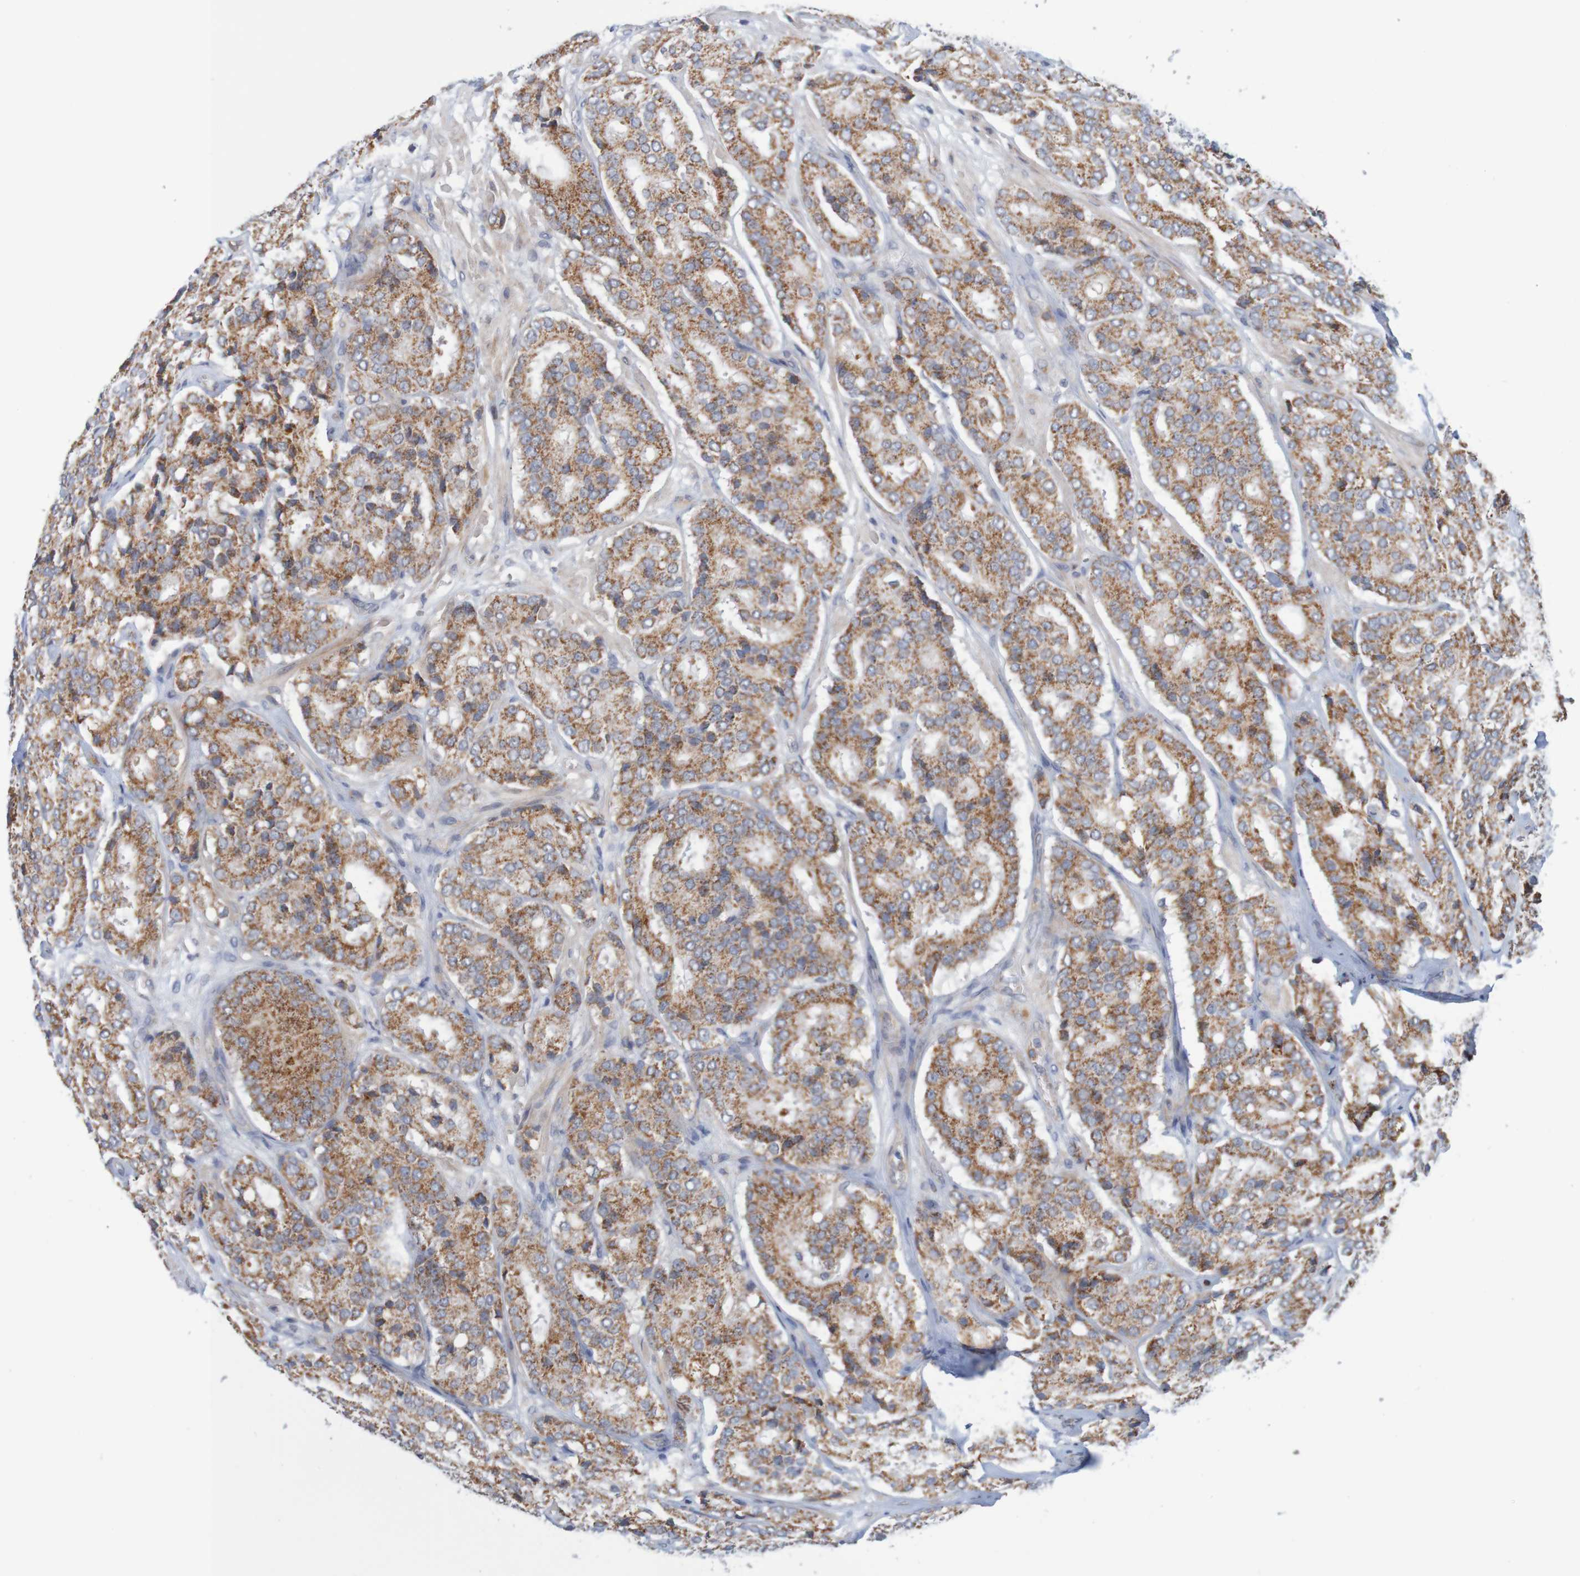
{"staining": {"intensity": "strong", "quantity": "25%-75%", "location": "cytoplasmic/membranous"}, "tissue": "prostate cancer", "cell_type": "Tumor cells", "image_type": "cancer", "snomed": [{"axis": "morphology", "description": "Adenocarcinoma, High grade"}, {"axis": "topography", "description": "Prostate"}], "caption": "Prostate cancer (adenocarcinoma (high-grade)) stained with immunohistochemistry demonstrates strong cytoplasmic/membranous positivity in about 25%-75% of tumor cells.", "gene": "NAV2", "patient": {"sex": "male", "age": 65}}